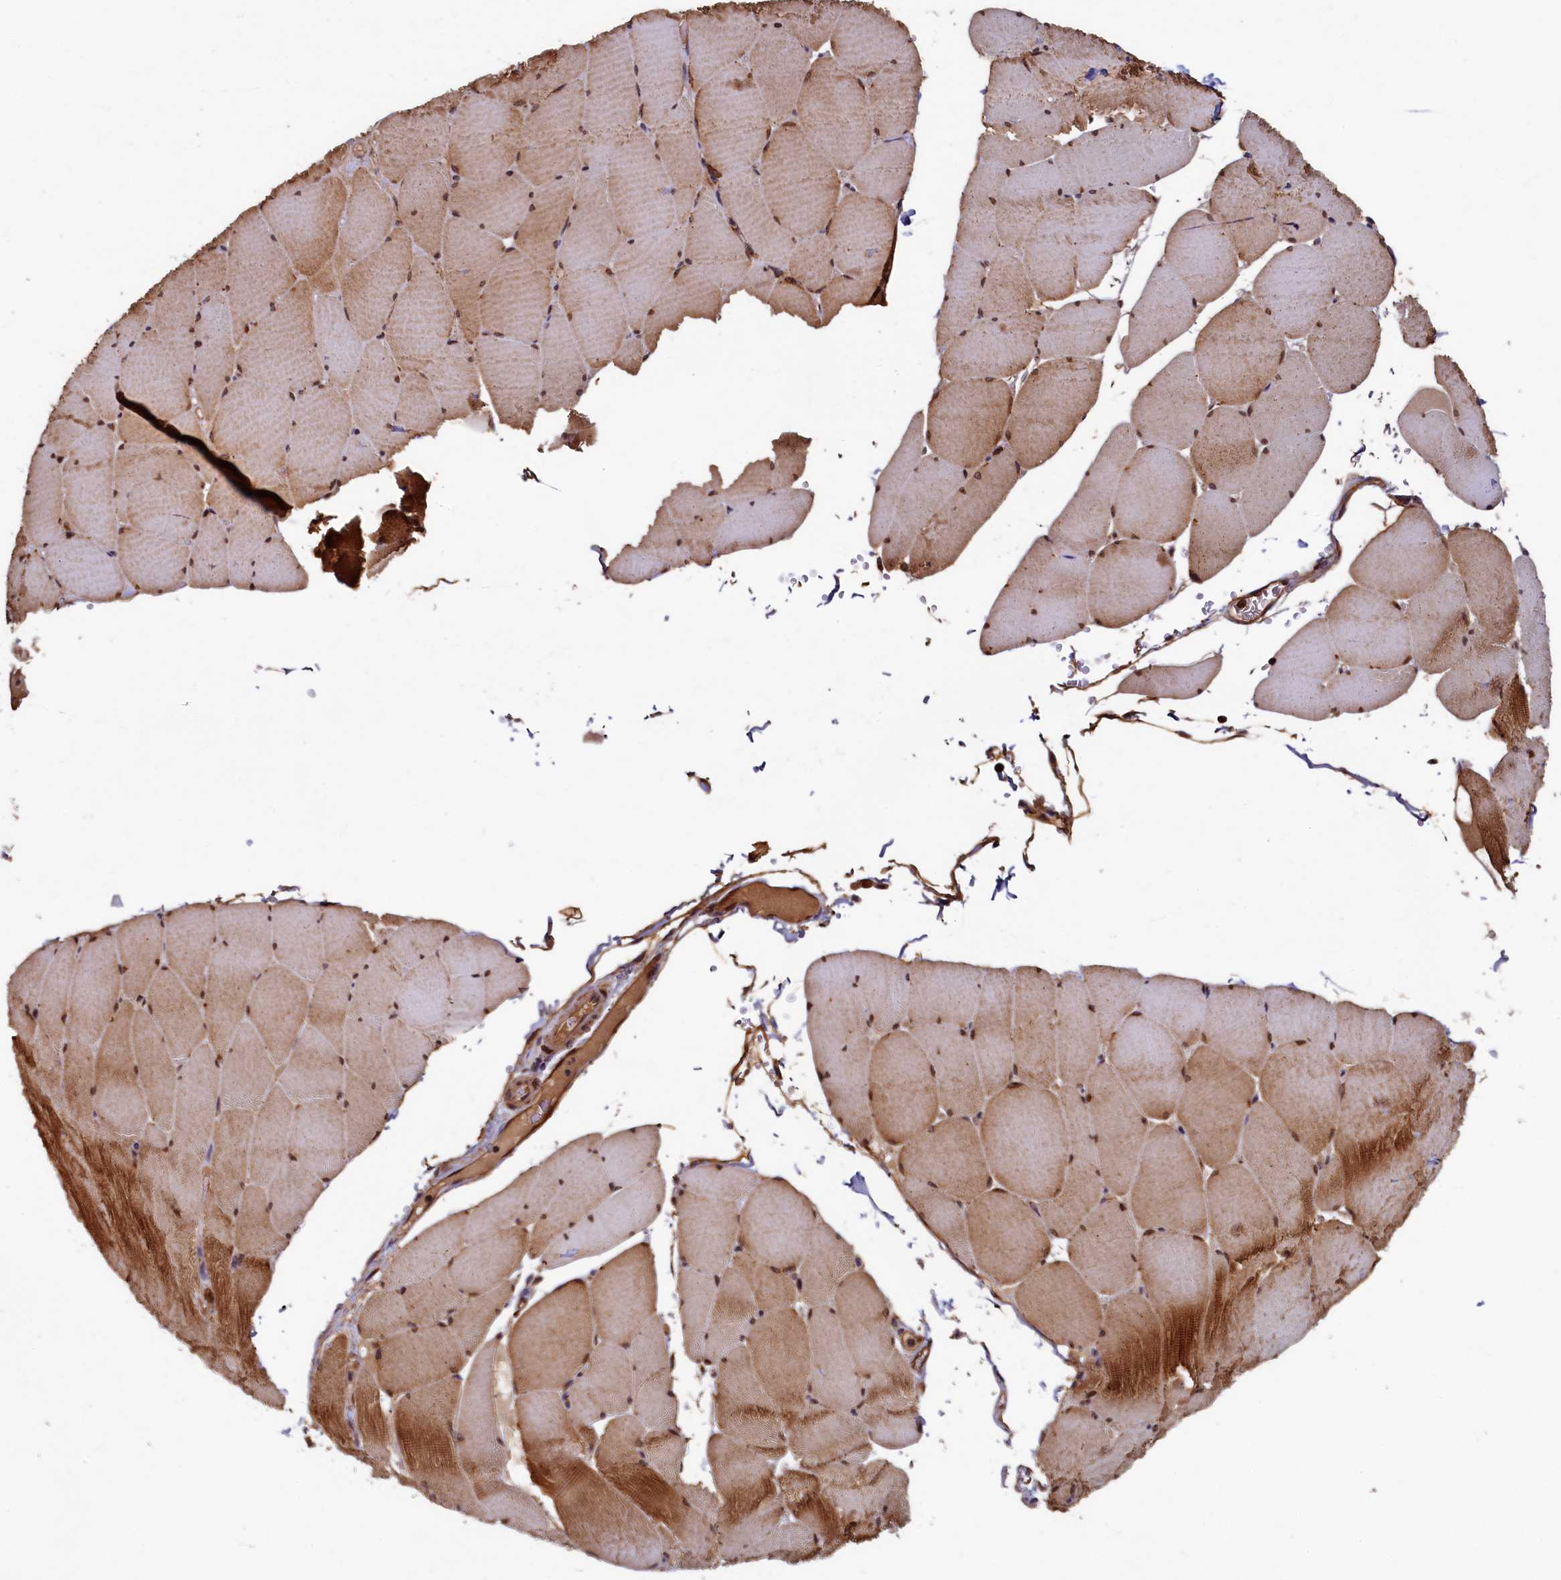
{"staining": {"intensity": "moderate", "quantity": ">75%", "location": "cytoplasmic/membranous,nuclear"}, "tissue": "skeletal muscle", "cell_type": "Myocytes", "image_type": "normal", "snomed": [{"axis": "morphology", "description": "Normal tissue, NOS"}, {"axis": "topography", "description": "Skeletal muscle"}, {"axis": "topography", "description": "Head-Neck"}], "caption": "Immunohistochemical staining of benign human skeletal muscle demonstrates >75% levels of moderate cytoplasmic/membranous,nuclear protein positivity in about >75% of myocytes.", "gene": "NCKAP5L", "patient": {"sex": "male", "age": 66}}